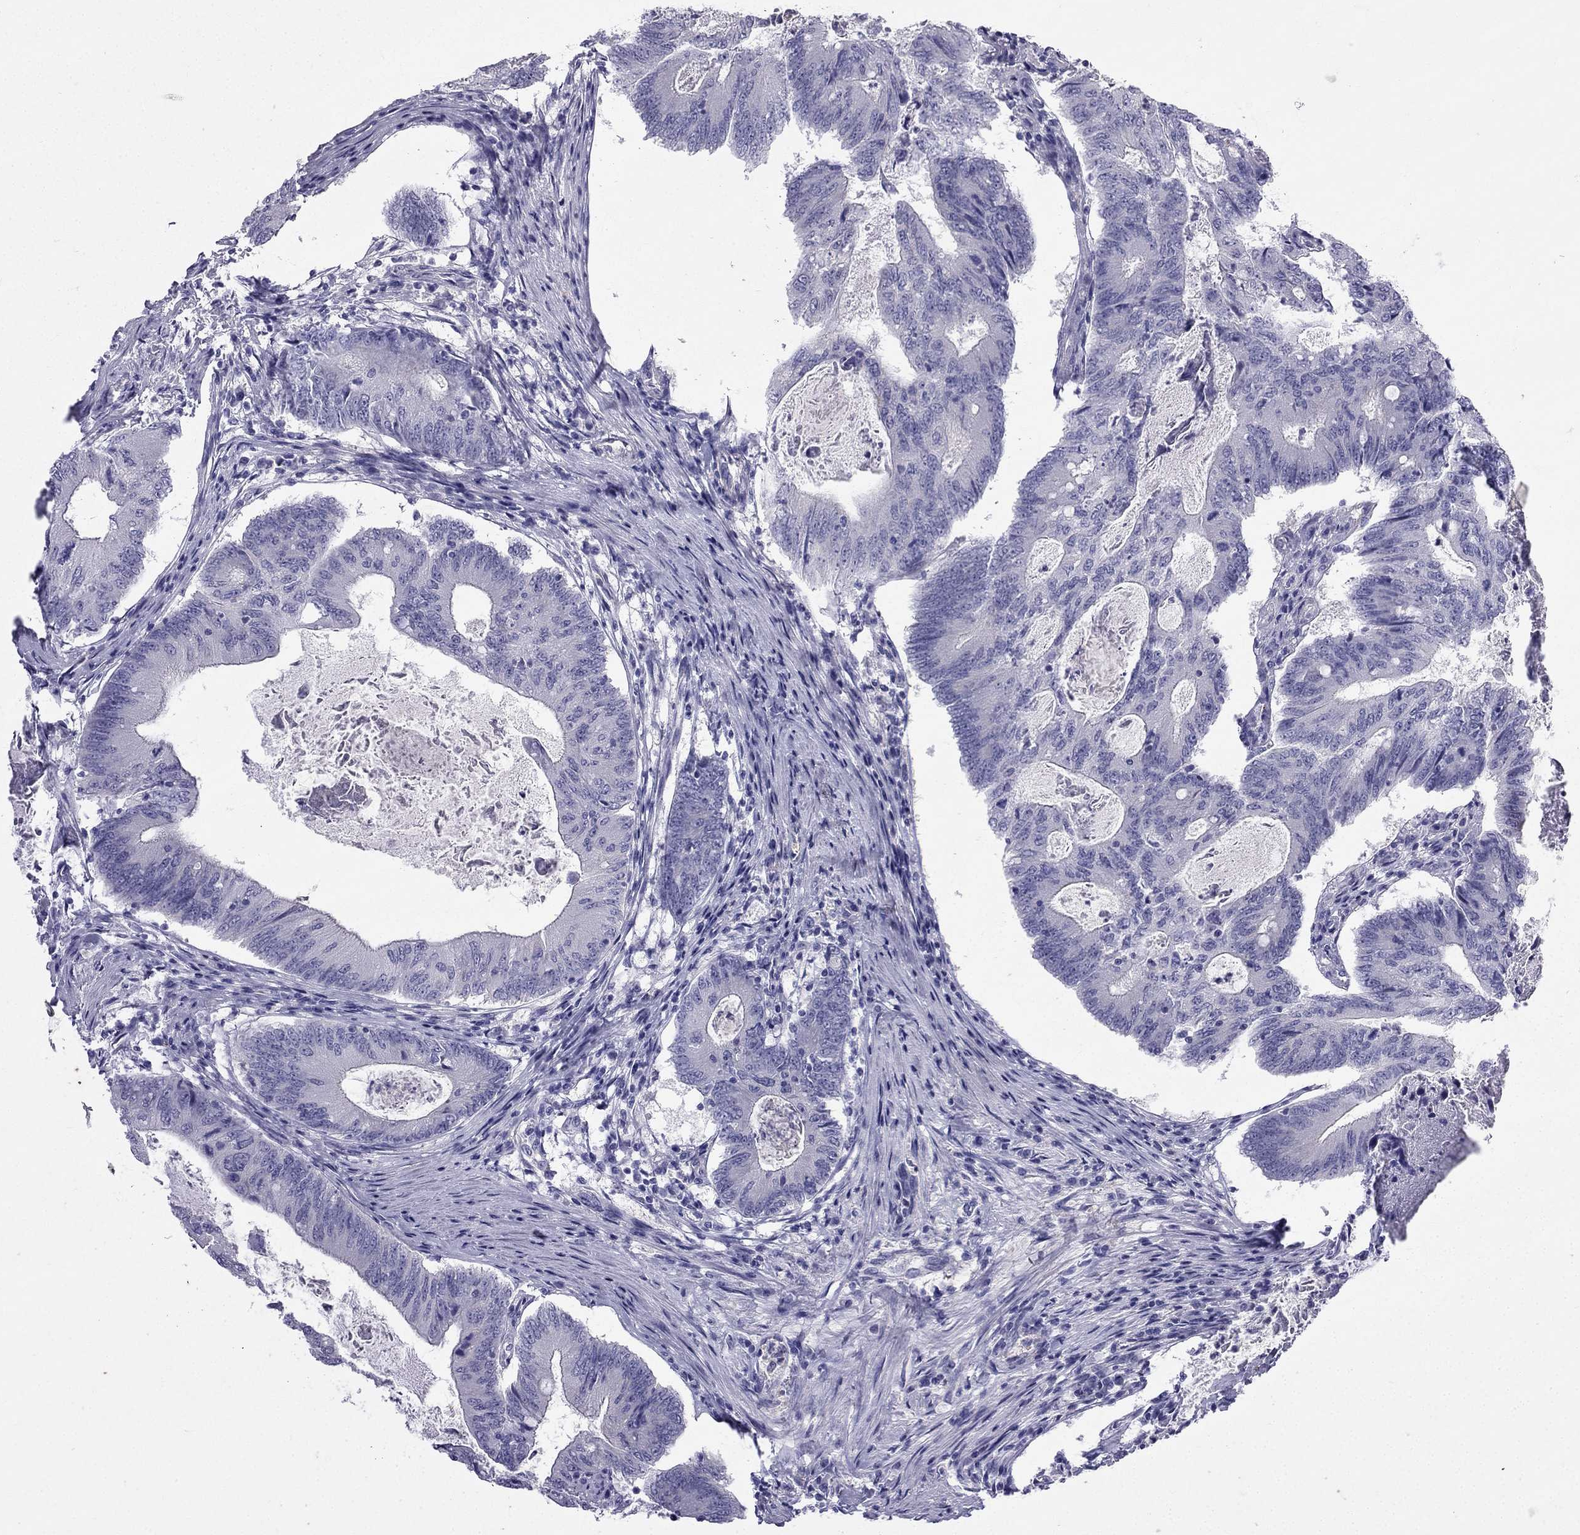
{"staining": {"intensity": "negative", "quantity": "none", "location": "none"}, "tissue": "colorectal cancer", "cell_type": "Tumor cells", "image_type": "cancer", "snomed": [{"axis": "morphology", "description": "Adenocarcinoma, NOS"}, {"axis": "topography", "description": "Colon"}], "caption": "Tumor cells are negative for brown protein staining in colorectal cancer (adenocarcinoma).", "gene": "GJA8", "patient": {"sex": "female", "age": 70}}